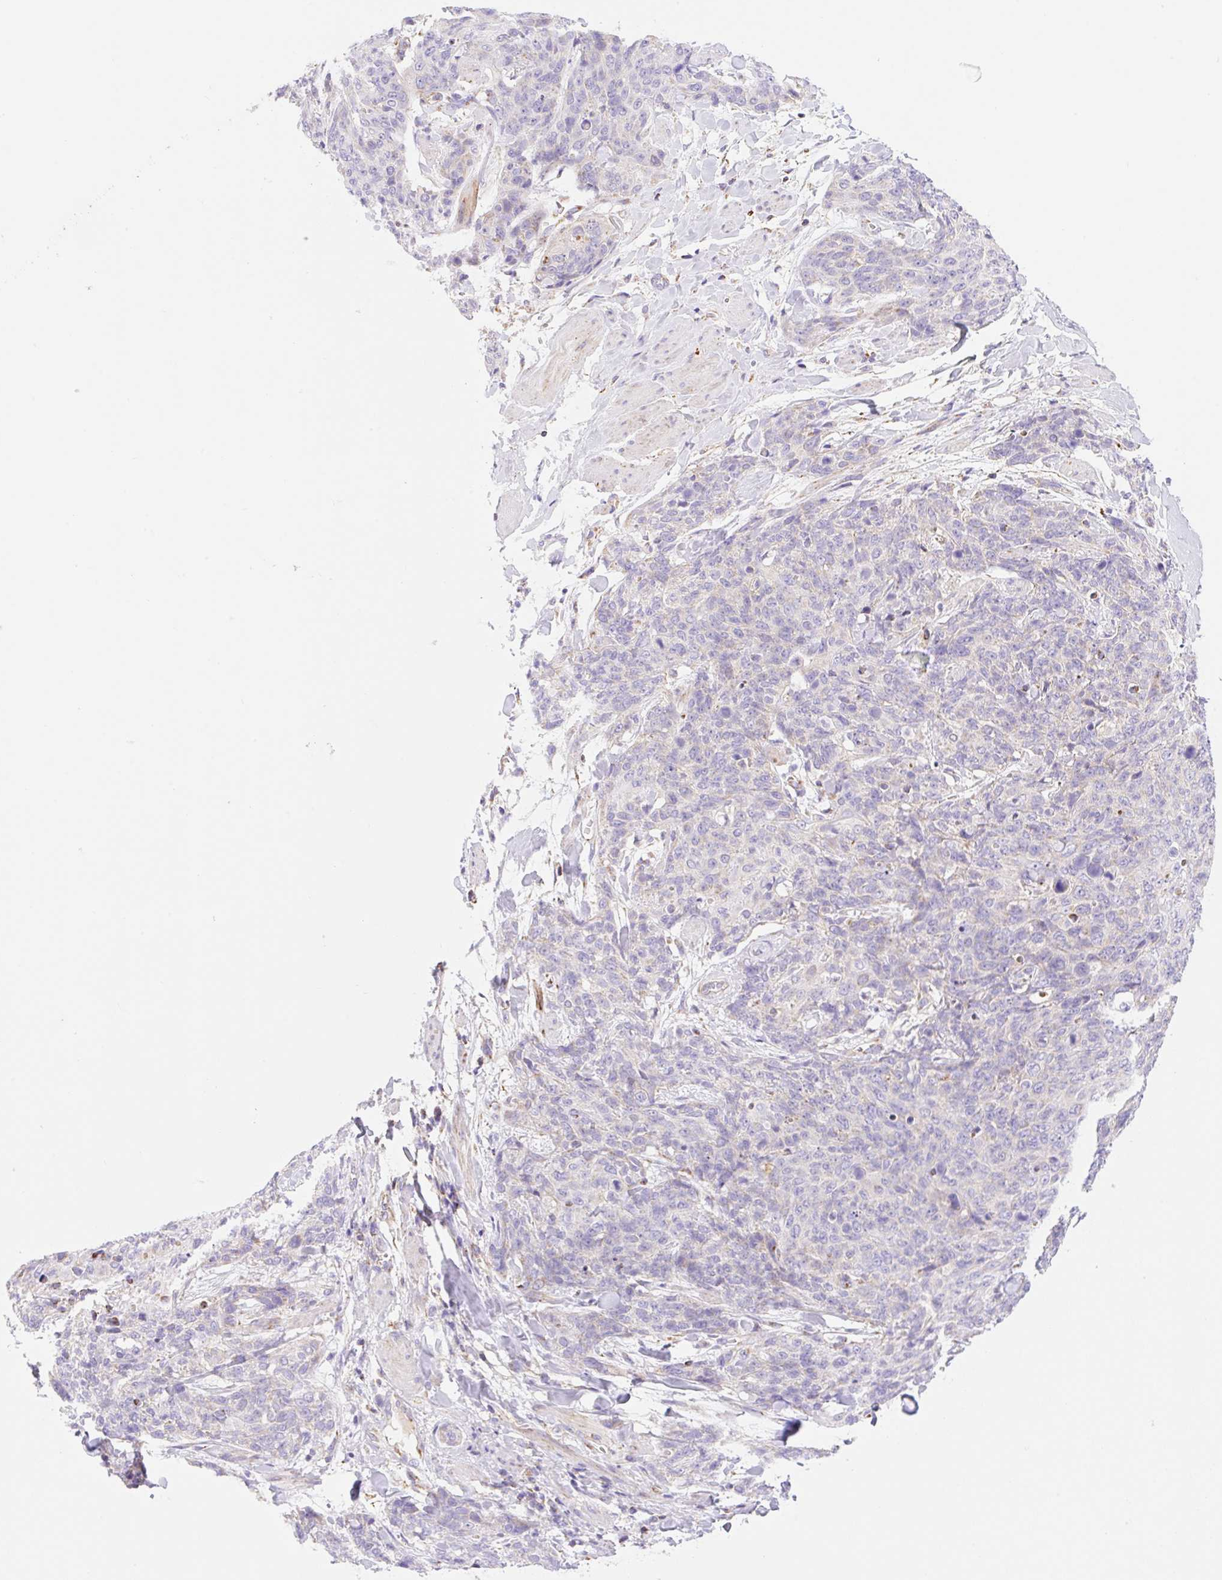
{"staining": {"intensity": "negative", "quantity": "none", "location": "none"}, "tissue": "skin cancer", "cell_type": "Tumor cells", "image_type": "cancer", "snomed": [{"axis": "morphology", "description": "Squamous cell carcinoma, NOS"}, {"axis": "topography", "description": "Skin"}, {"axis": "topography", "description": "Vulva"}], "caption": "Immunohistochemical staining of human skin cancer shows no significant positivity in tumor cells. Brightfield microscopy of immunohistochemistry stained with DAB (brown) and hematoxylin (blue), captured at high magnification.", "gene": "ETNK2", "patient": {"sex": "female", "age": 85}}